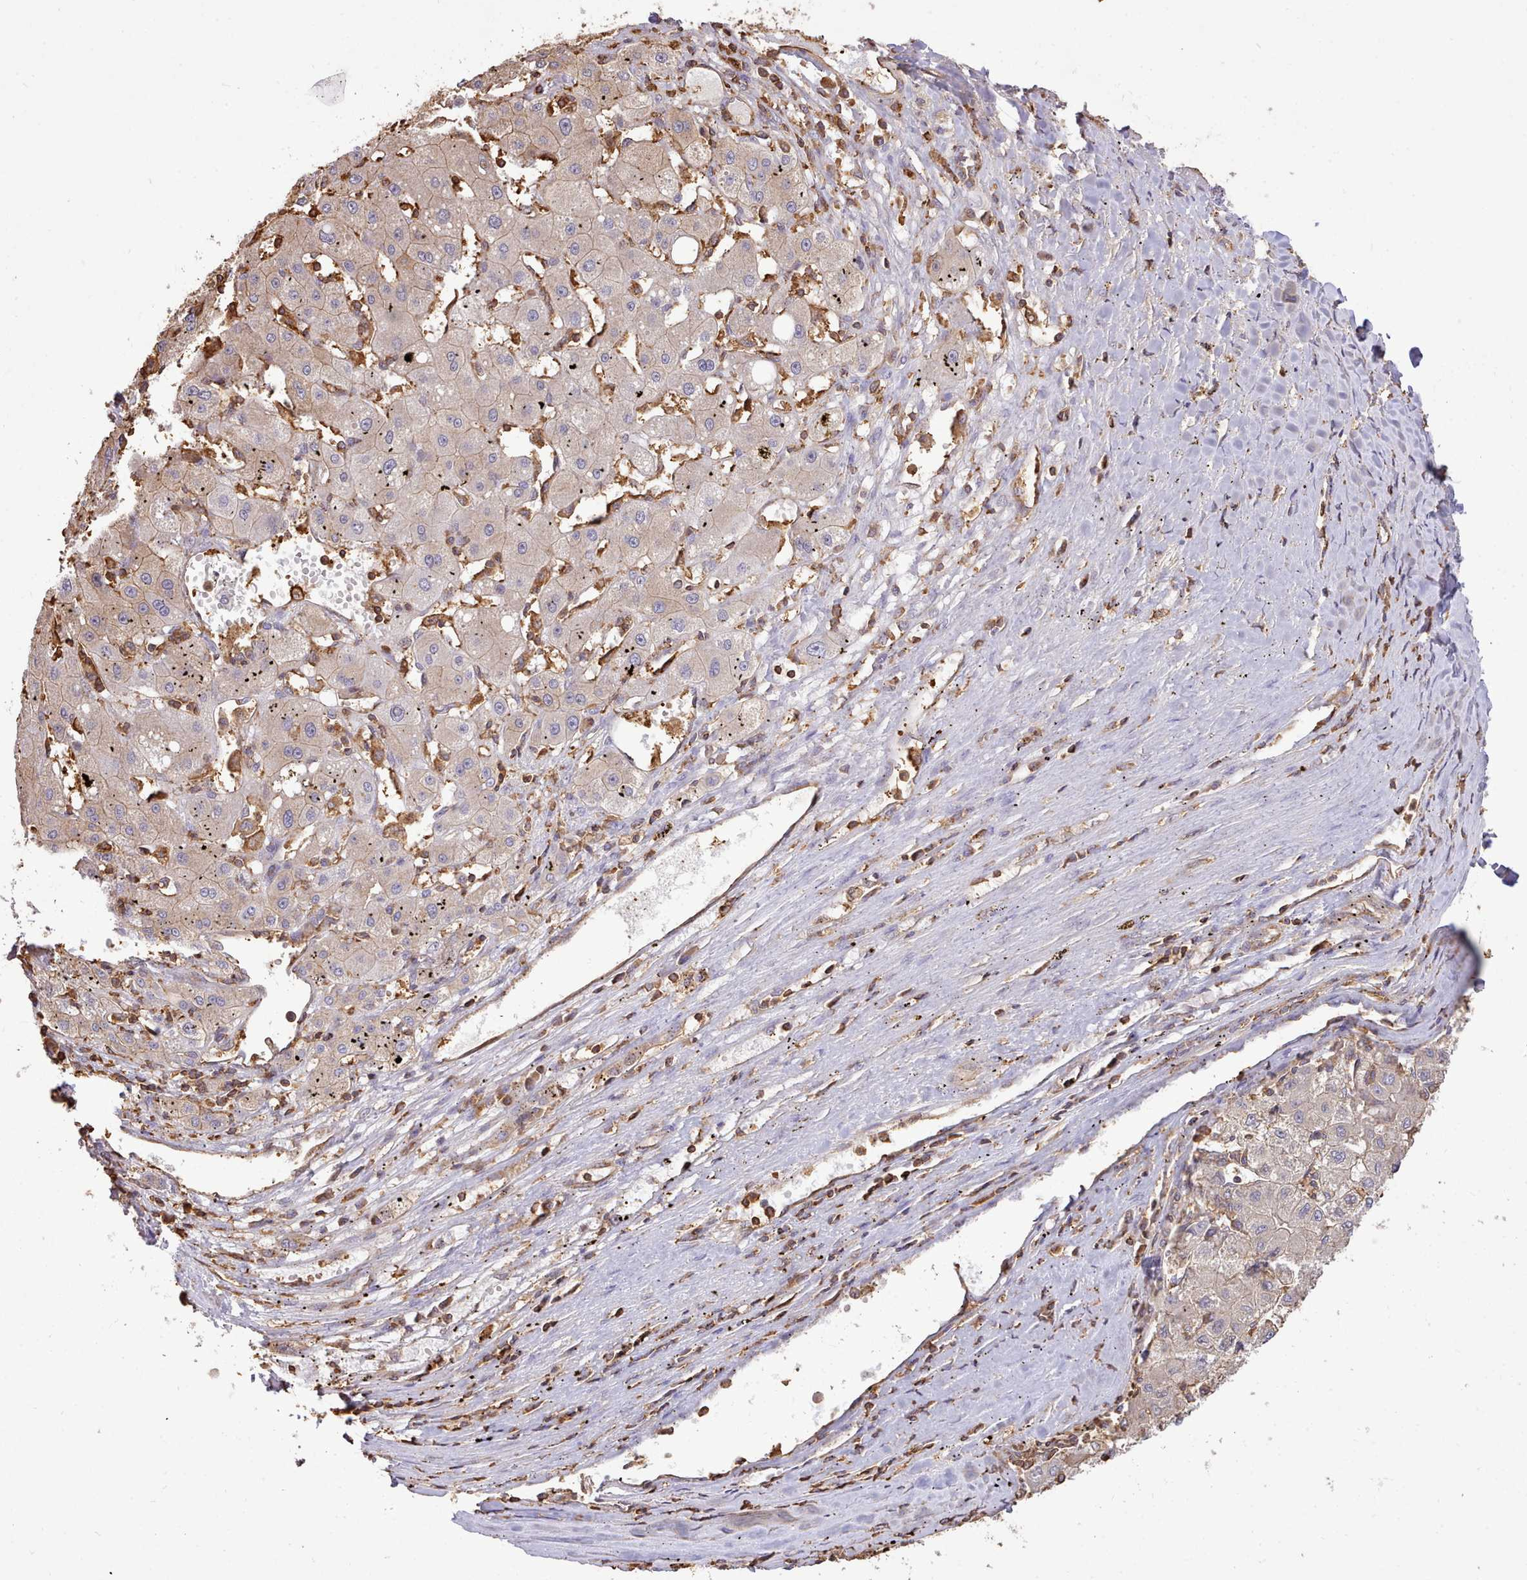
{"staining": {"intensity": "weak", "quantity": "25%-75%", "location": "cytoplasmic/membranous"}, "tissue": "liver cancer", "cell_type": "Tumor cells", "image_type": "cancer", "snomed": [{"axis": "morphology", "description": "Carcinoma, Hepatocellular, NOS"}, {"axis": "topography", "description": "Liver"}], "caption": "Liver hepatocellular carcinoma stained with DAB IHC shows low levels of weak cytoplasmic/membranous staining in approximately 25%-75% of tumor cells. (DAB (3,3'-diaminobenzidine) IHC, brown staining for protein, blue staining for nuclei).", "gene": "CAPZA1", "patient": {"sex": "male", "age": 72}}